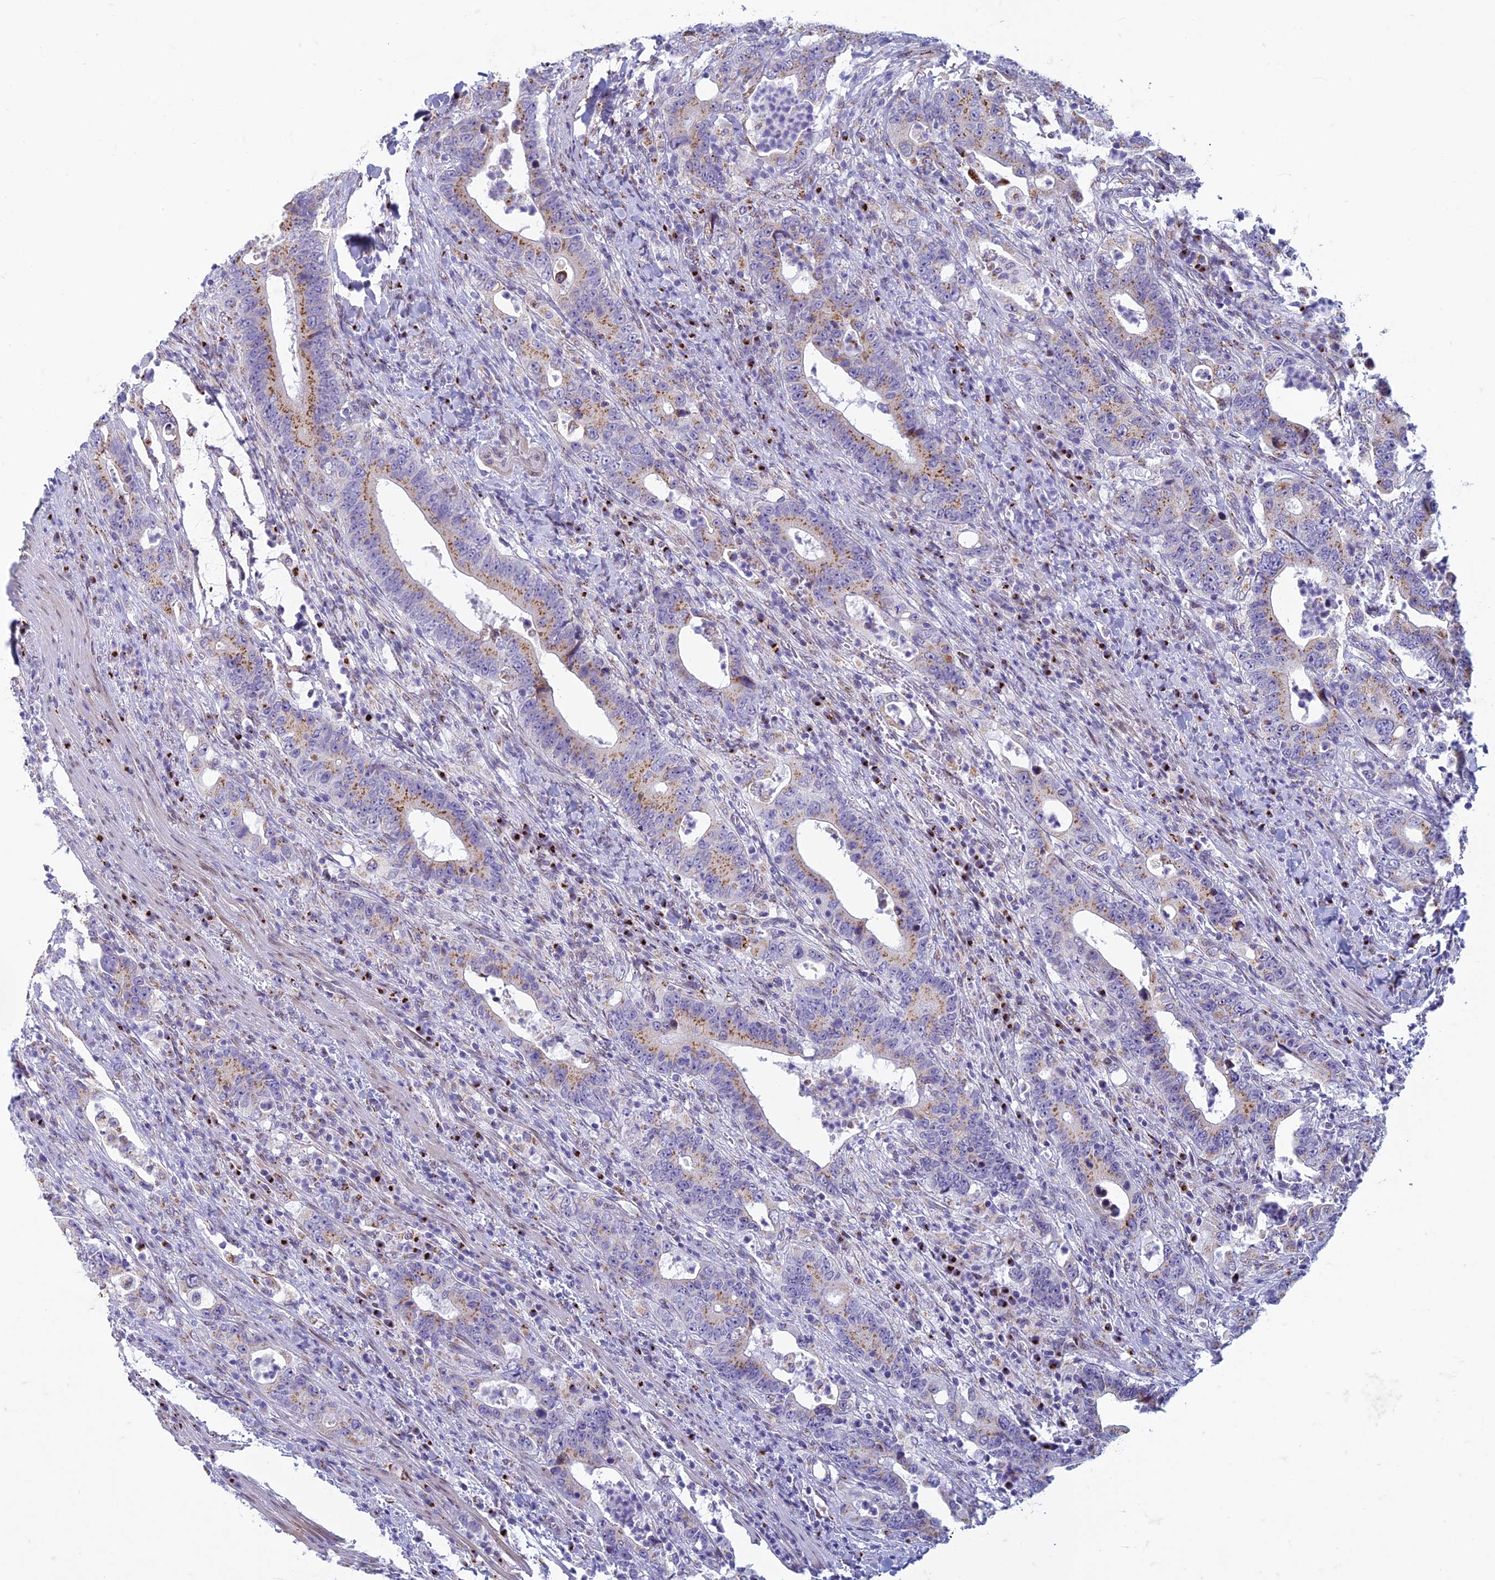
{"staining": {"intensity": "moderate", "quantity": "25%-75%", "location": "cytoplasmic/membranous"}, "tissue": "colorectal cancer", "cell_type": "Tumor cells", "image_type": "cancer", "snomed": [{"axis": "morphology", "description": "Adenocarcinoma, NOS"}, {"axis": "topography", "description": "Colon"}], "caption": "Colorectal cancer stained with IHC demonstrates moderate cytoplasmic/membranous positivity in about 25%-75% of tumor cells.", "gene": "FAM3C", "patient": {"sex": "female", "age": 75}}